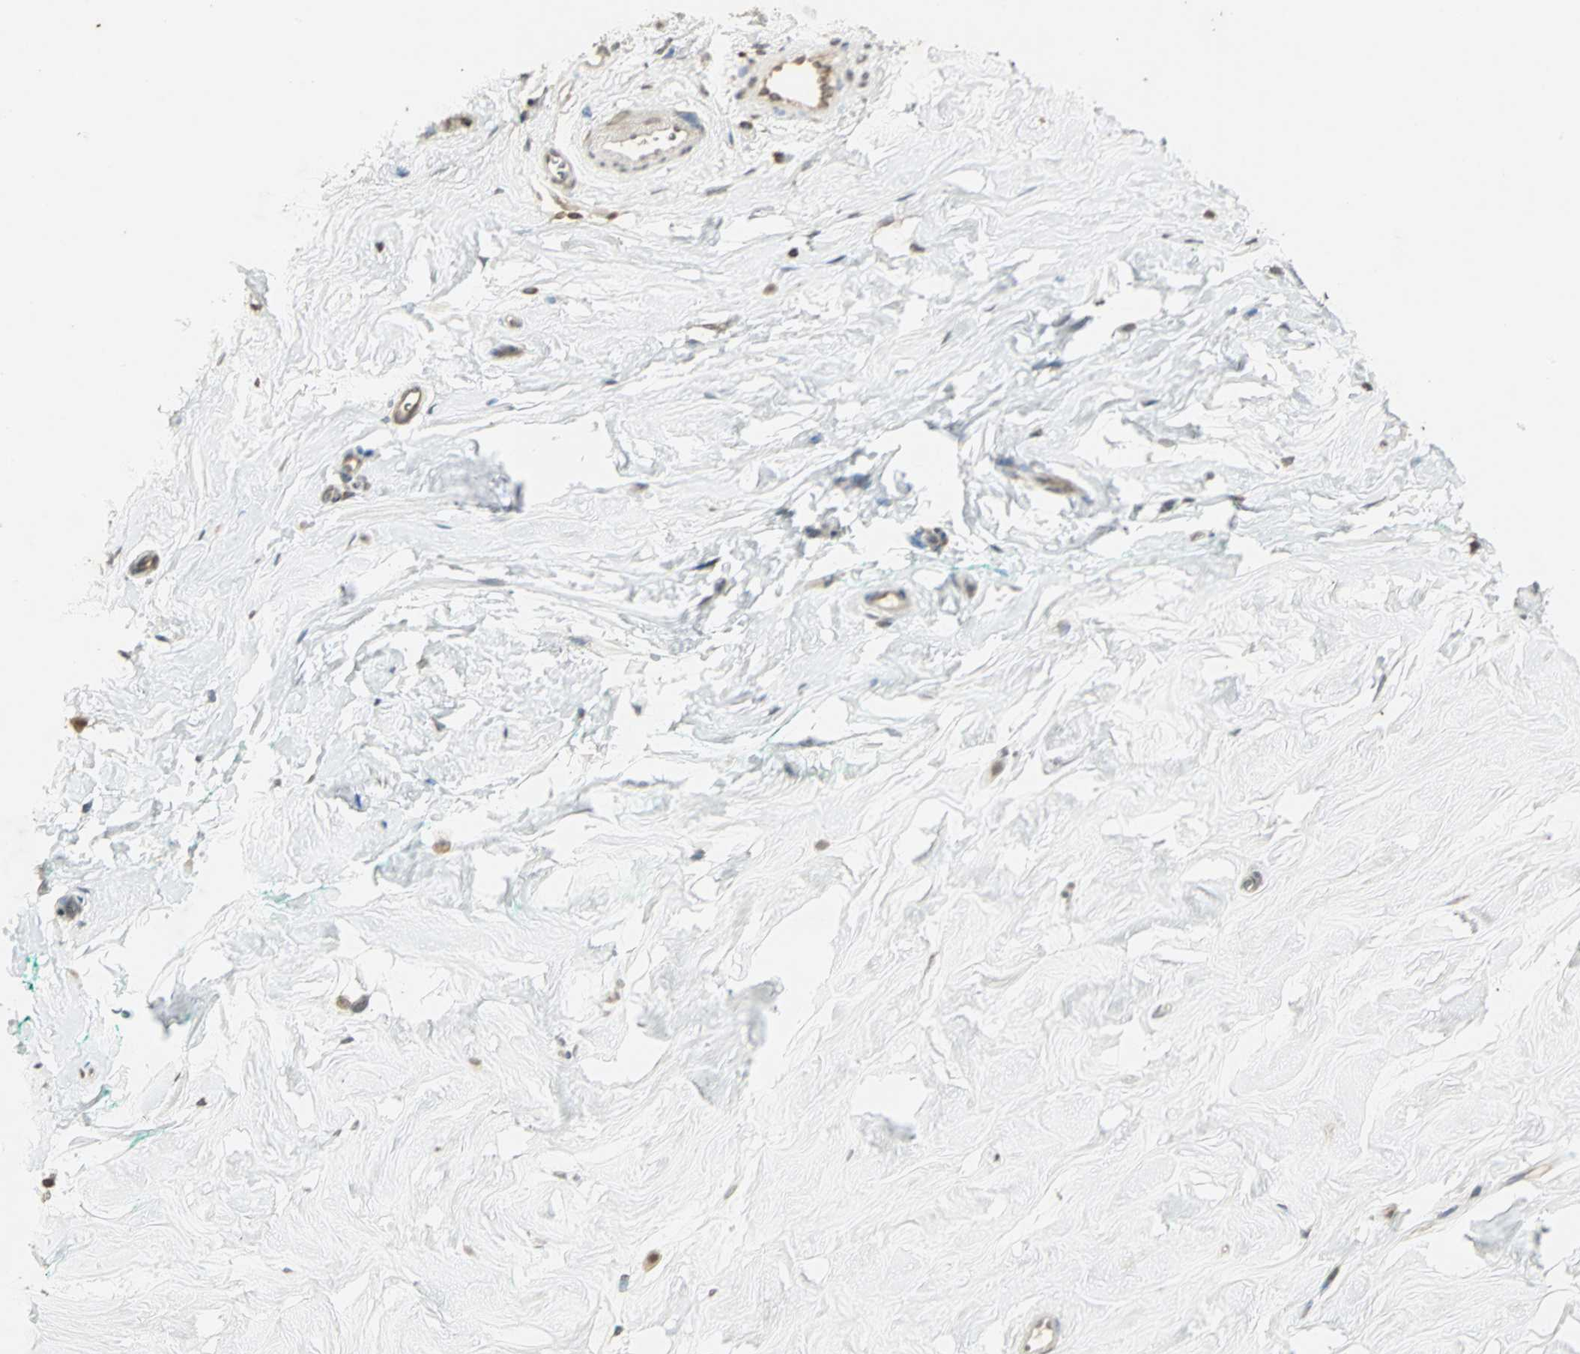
{"staining": {"intensity": "negative", "quantity": "none", "location": "none"}, "tissue": "breast", "cell_type": "Adipocytes", "image_type": "normal", "snomed": [{"axis": "morphology", "description": "Normal tissue, NOS"}, {"axis": "topography", "description": "Breast"}], "caption": "Immunohistochemistry photomicrograph of unremarkable breast: human breast stained with DAB displays no significant protein expression in adipocytes.", "gene": "IL16", "patient": {"sex": "female", "age": 52}}